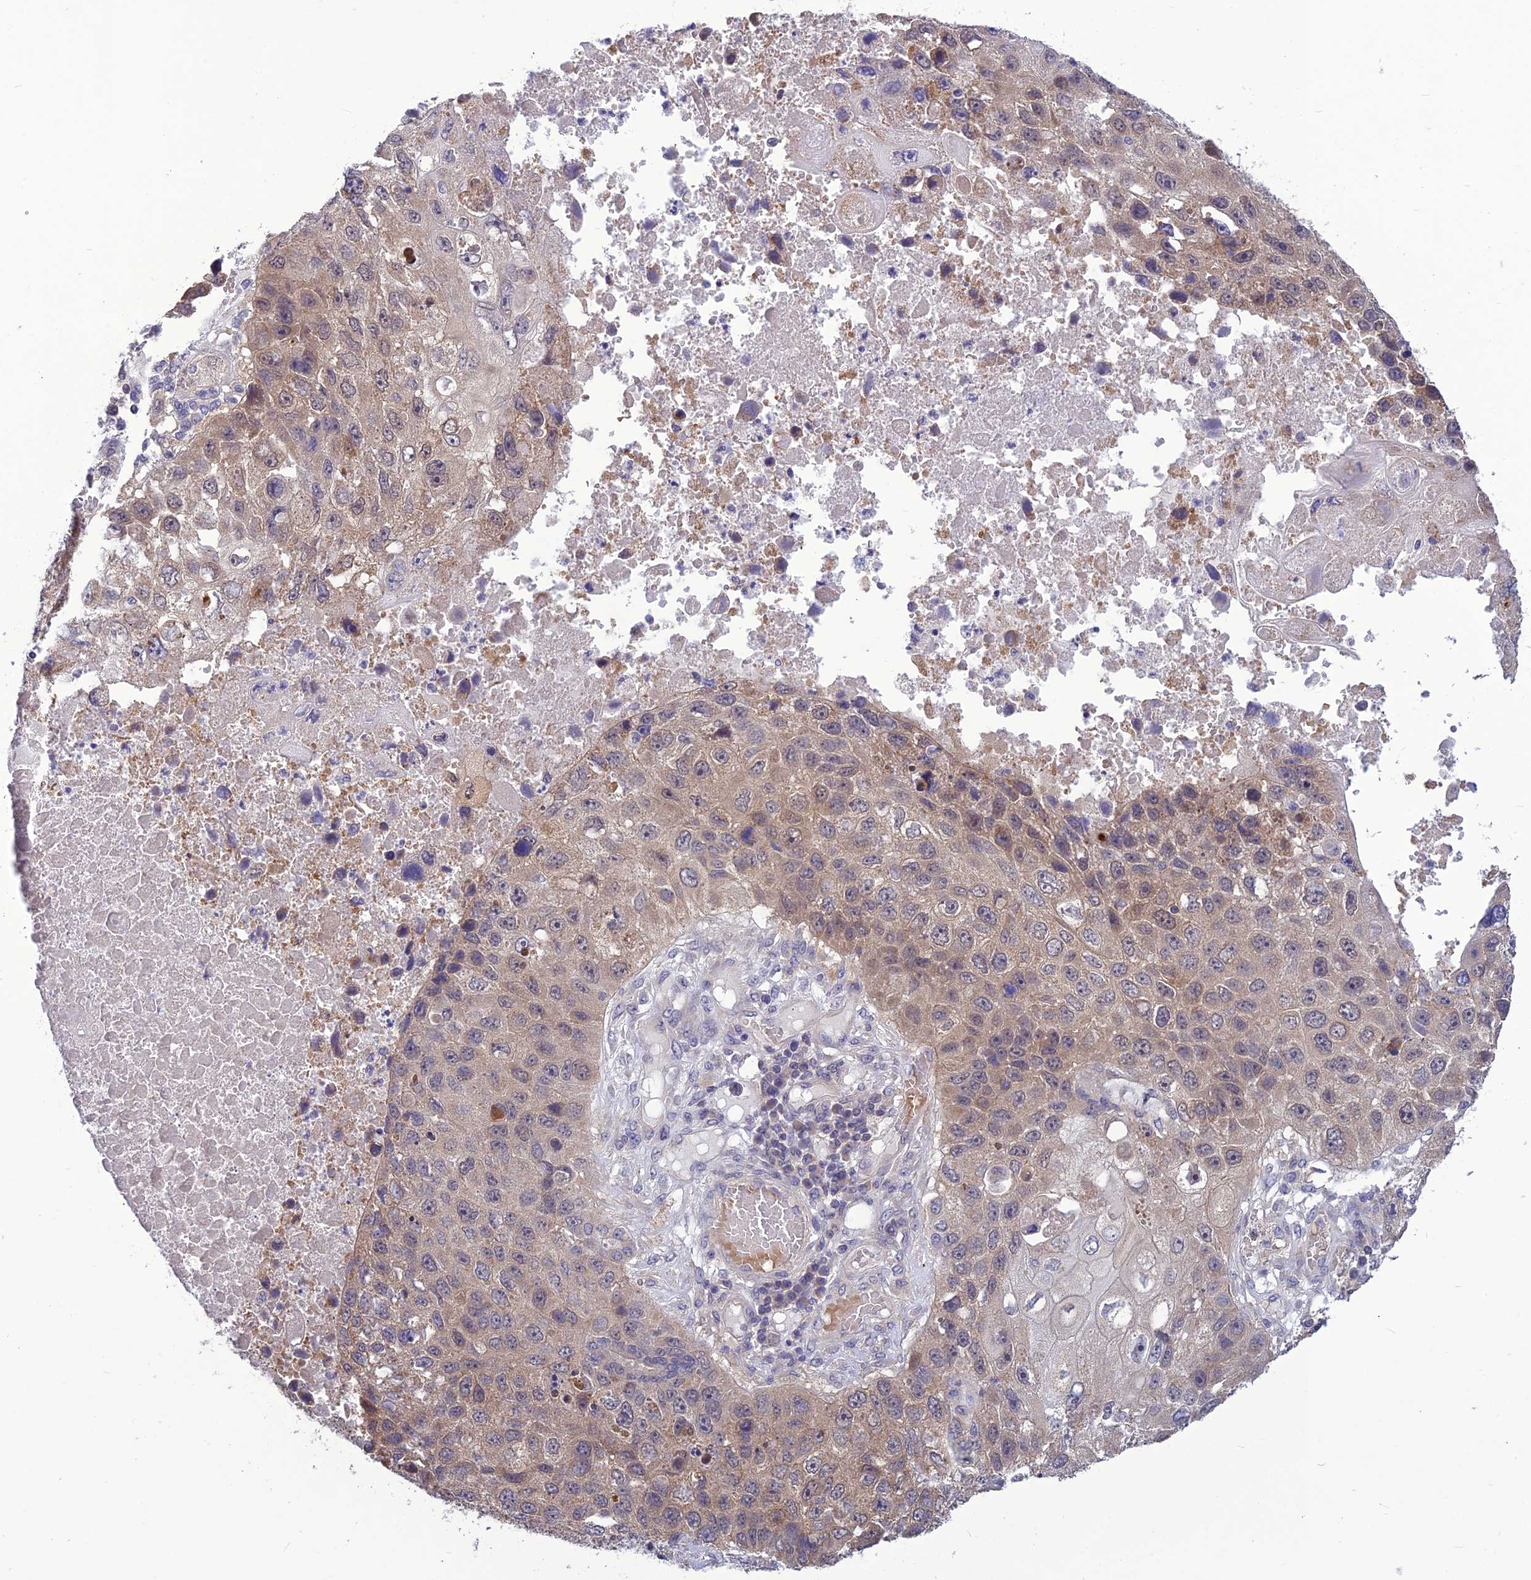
{"staining": {"intensity": "weak", "quantity": "25%-75%", "location": "cytoplasmic/membranous"}, "tissue": "lung cancer", "cell_type": "Tumor cells", "image_type": "cancer", "snomed": [{"axis": "morphology", "description": "Squamous cell carcinoma, NOS"}, {"axis": "topography", "description": "Lung"}], "caption": "Lung cancer stained with a protein marker displays weak staining in tumor cells.", "gene": "PSMF1", "patient": {"sex": "male", "age": 61}}